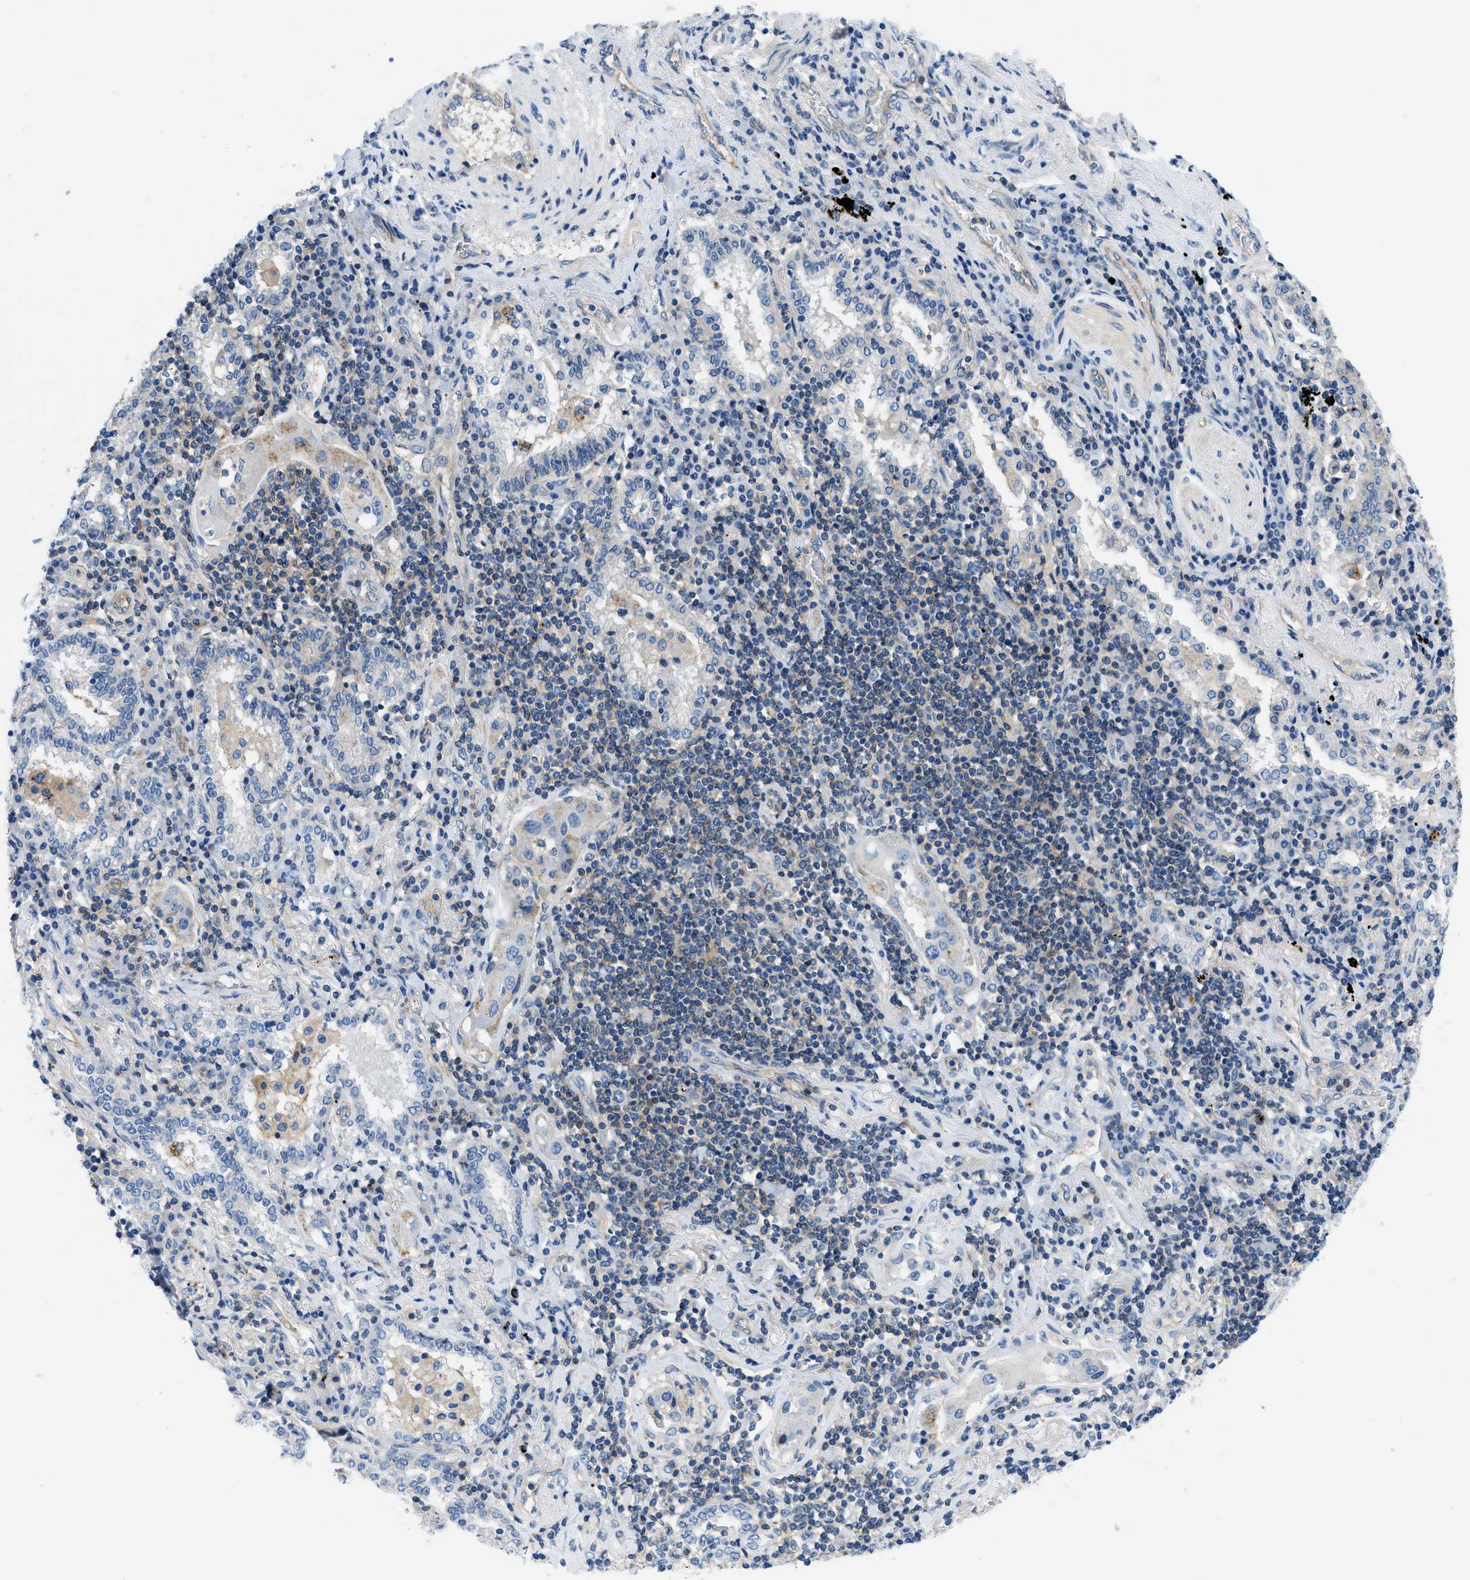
{"staining": {"intensity": "negative", "quantity": "none", "location": "none"}, "tissue": "lung cancer", "cell_type": "Tumor cells", "image_type": "cancer", "snomed": [{"axis": "morphology", "description": "Adenocarcinoma, NOS"}, {"axis": "topography", "description": "Lung"}], "caption": "An immunohistochemistry histopathology image of adenocarcinoma (lung) is shown. There is no staining in tumor cells of adenocarcinoma (lung).", "gene": "ORAI1", "patient": {"sex": "female", "age": 65}}